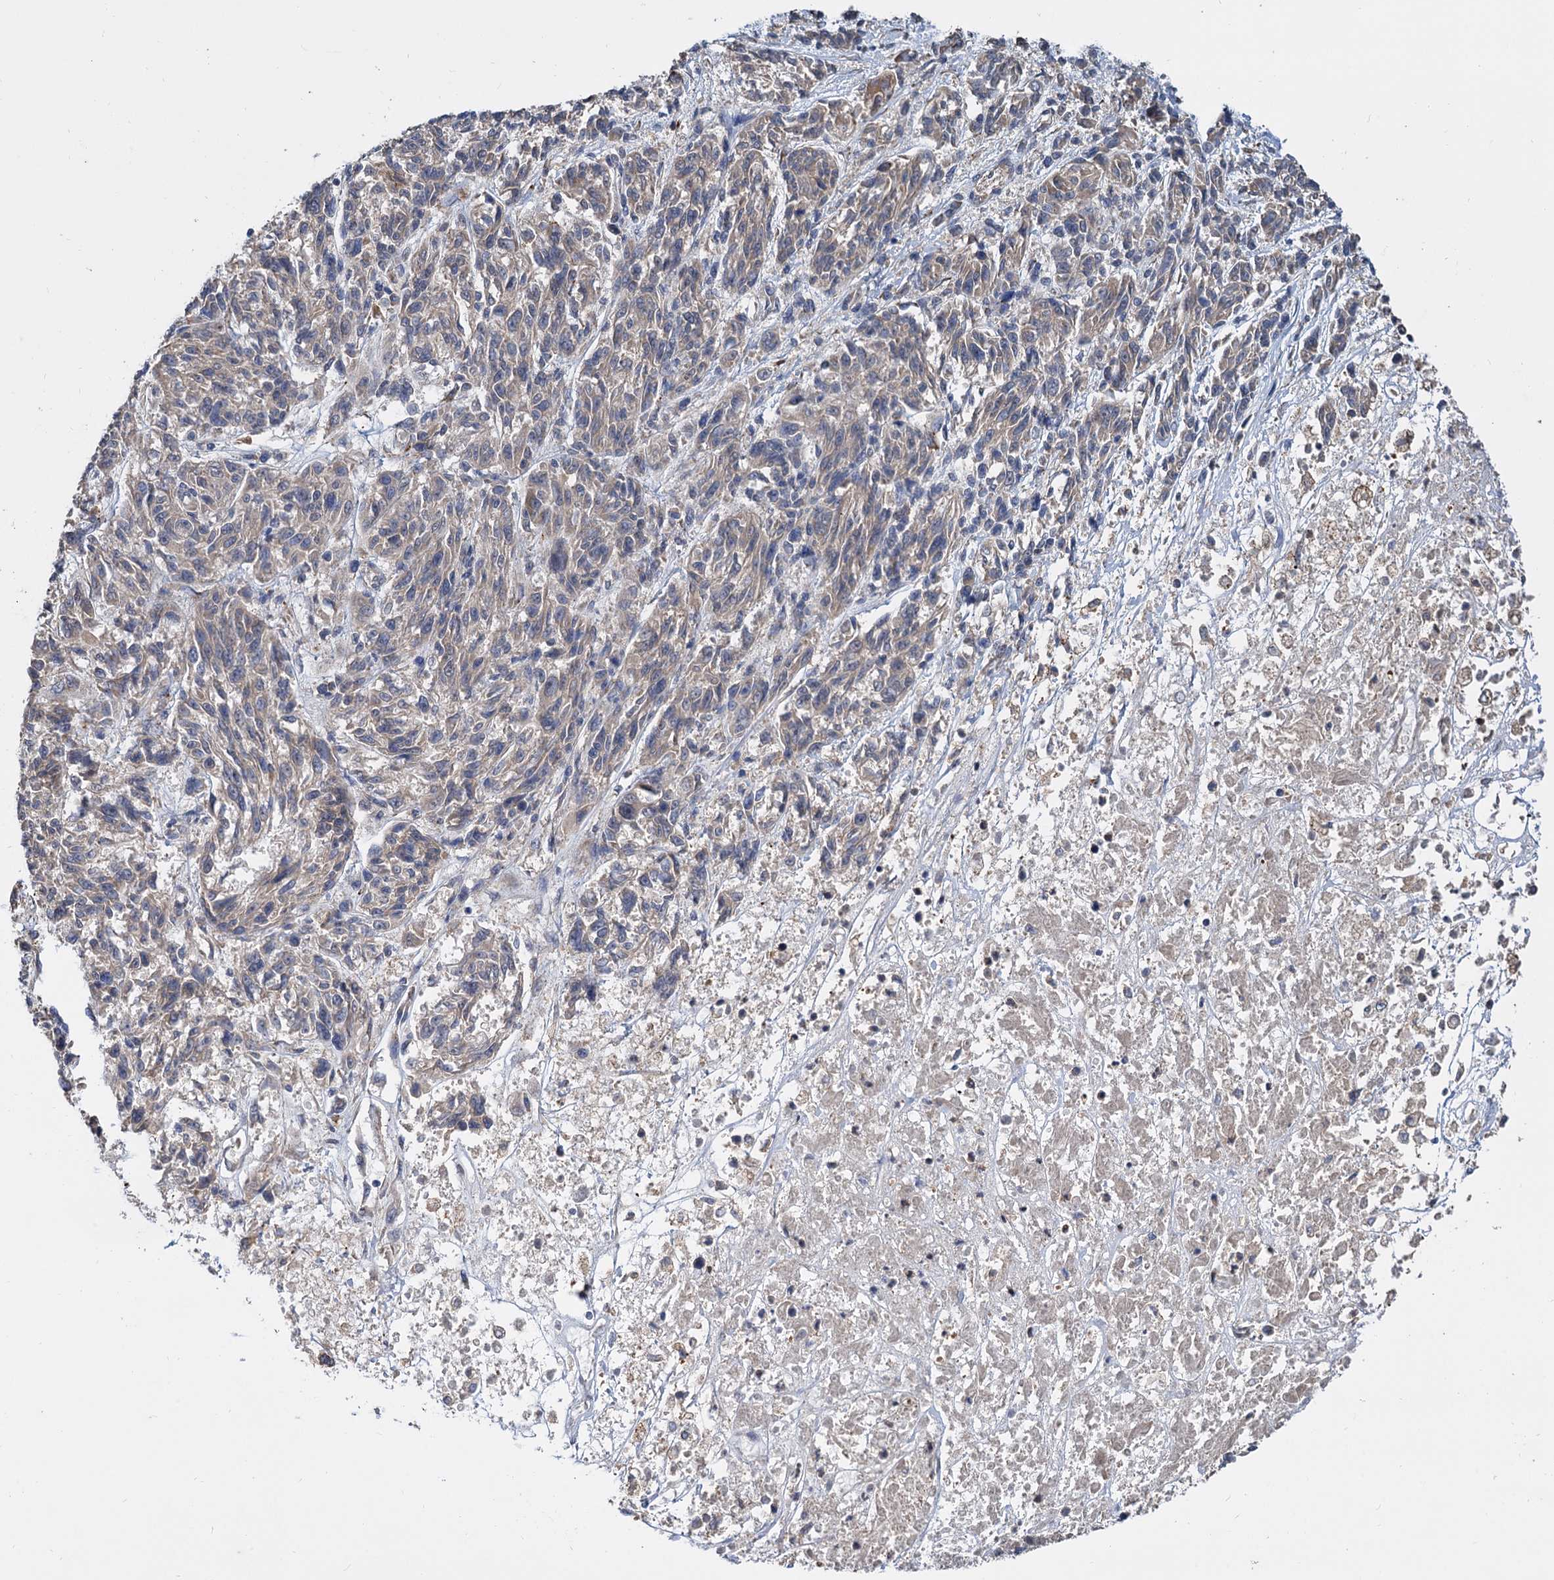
{"staining": {"intensity": "weak", "quantity": "<25%", "location": "cytoplasmic/membranous"}, "tissue": "melanoma", "cell_type": "Tumor cells", "image_type": "cancer", "snomed": [{"axis": "morphology", "description": "Malignant melanoma, NOS"}, {"axis": "topography", "description": "Skin"}], "caption": "Tumor cells are negative for protein expression in human malignant melanoma.", "gene": "ALKBH7", "patient": {"sex": "male", "age": 53}}